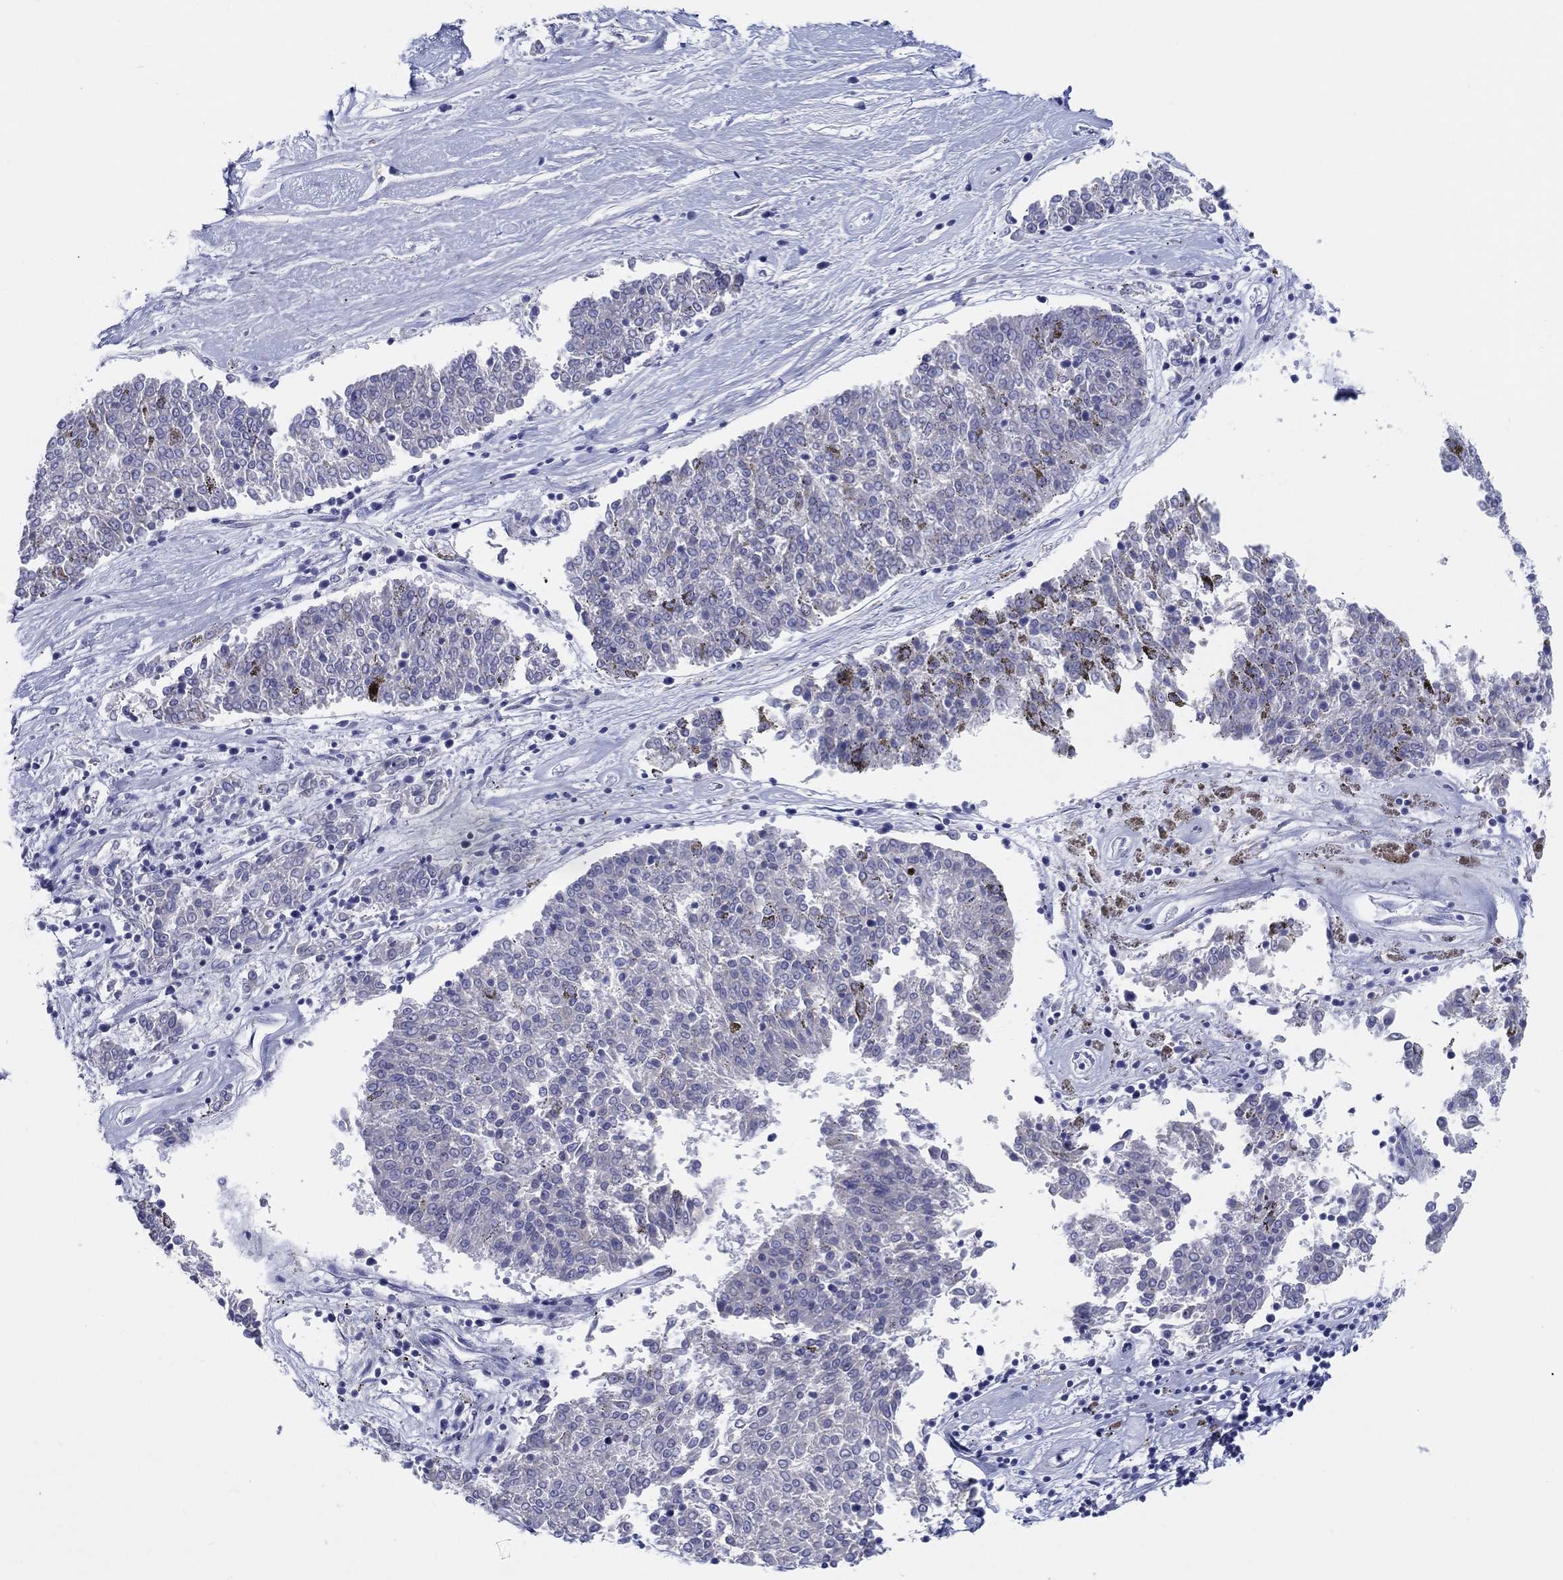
{"staining": {"intensity": "negative", "quantity": "none", "location": "none"}, "tissue": "melanoma", "cell_type": "Tumor cells", "image_type": "cancer", "snomed": [{"axis": "morphology", "description": "Malignant melanoma, NOS"}, {"axis": "topography", "description": "Skin"}], "caption": "DAB (3,3'-diaminobenzidine) immunohistochemical staining of human melanoma displays no significant positivity in tumor cells.", "gene": "HAPLN4", "patient": {"sex": "female", "age": 72}}